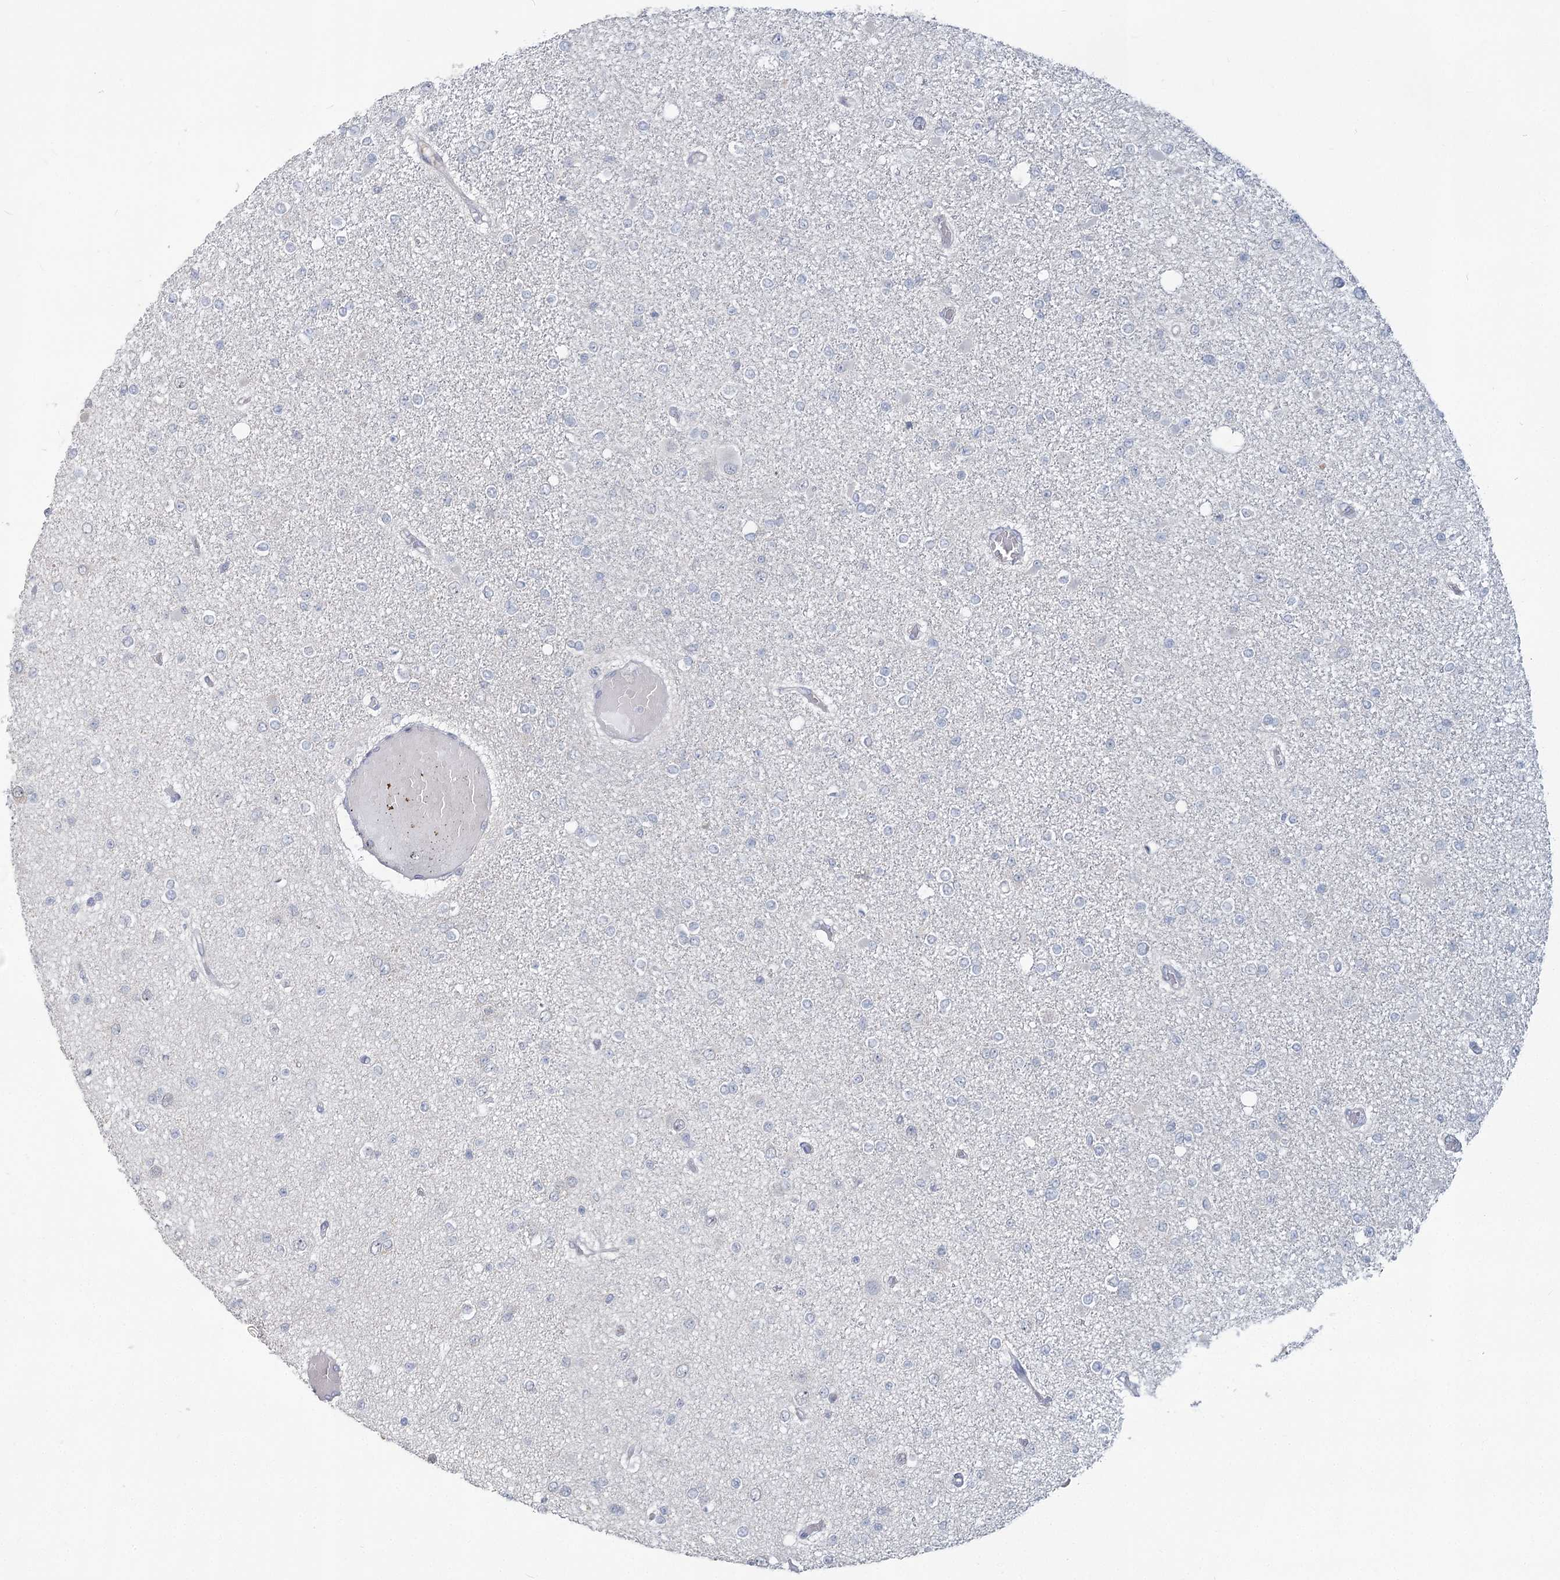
{"staining": {"intensity": "negative", "quantity": "none", "location": "none"}, "tissue": "glioma", "cell_type": "Tumor cells", "image_type": "cancer", "snomed": [{"axis": "morphology", "description": "Glioma, malignant, Low grade"}, {"axis": "topography", "description": "Brain"}], "caption": "DAB immunohistochemical staining of glioma shows no significant expression in tumor cells.", "gene": "SLC9A3", "patient": {"sex": "female", "age": 22}}